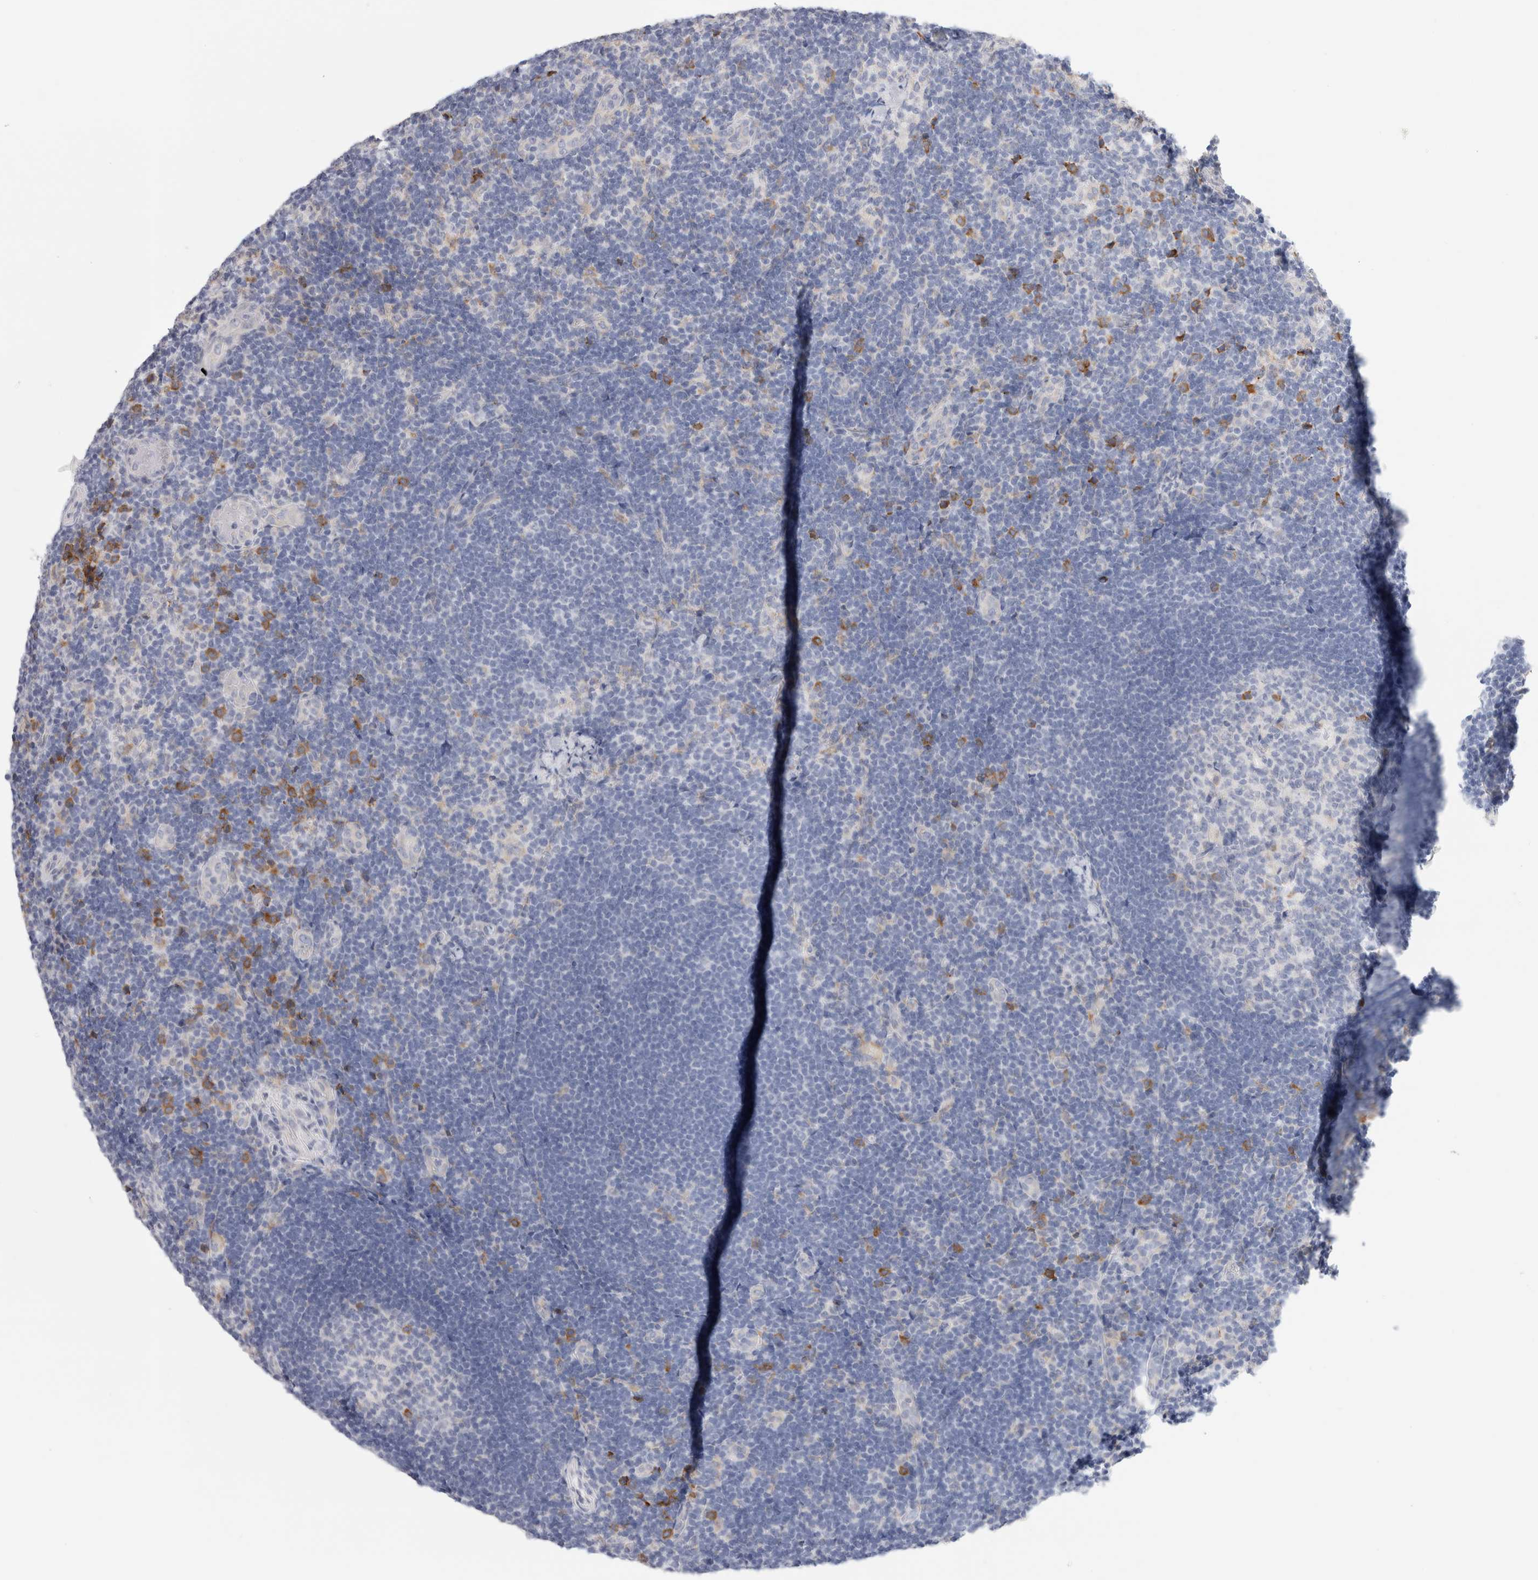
{"staining": {"intensity": "negative", "quantity": "none", "location": "none"}, "tissue": "lymph node", "cell_type": "Germinal center cells", "image_type": "normal", "snomed": [{"axis": "morphology", "description": "Normal tissue, NOS"}, {"axis": "topography", "description": "Lymph node"}], "caption": "A high-resolution photomicrograph shows IHC staining of normal lymph node, which reveals no significant expression in germinal center cells. The staining was performed using DAB (3,3'-diaminobenzidine) to visualize the protein expression in brown, while the nuclei were stained in blue with hematoxylin (Magnification: 20x).", "gene": "CSK", "patient": {"sex": "female", "age": 22}}